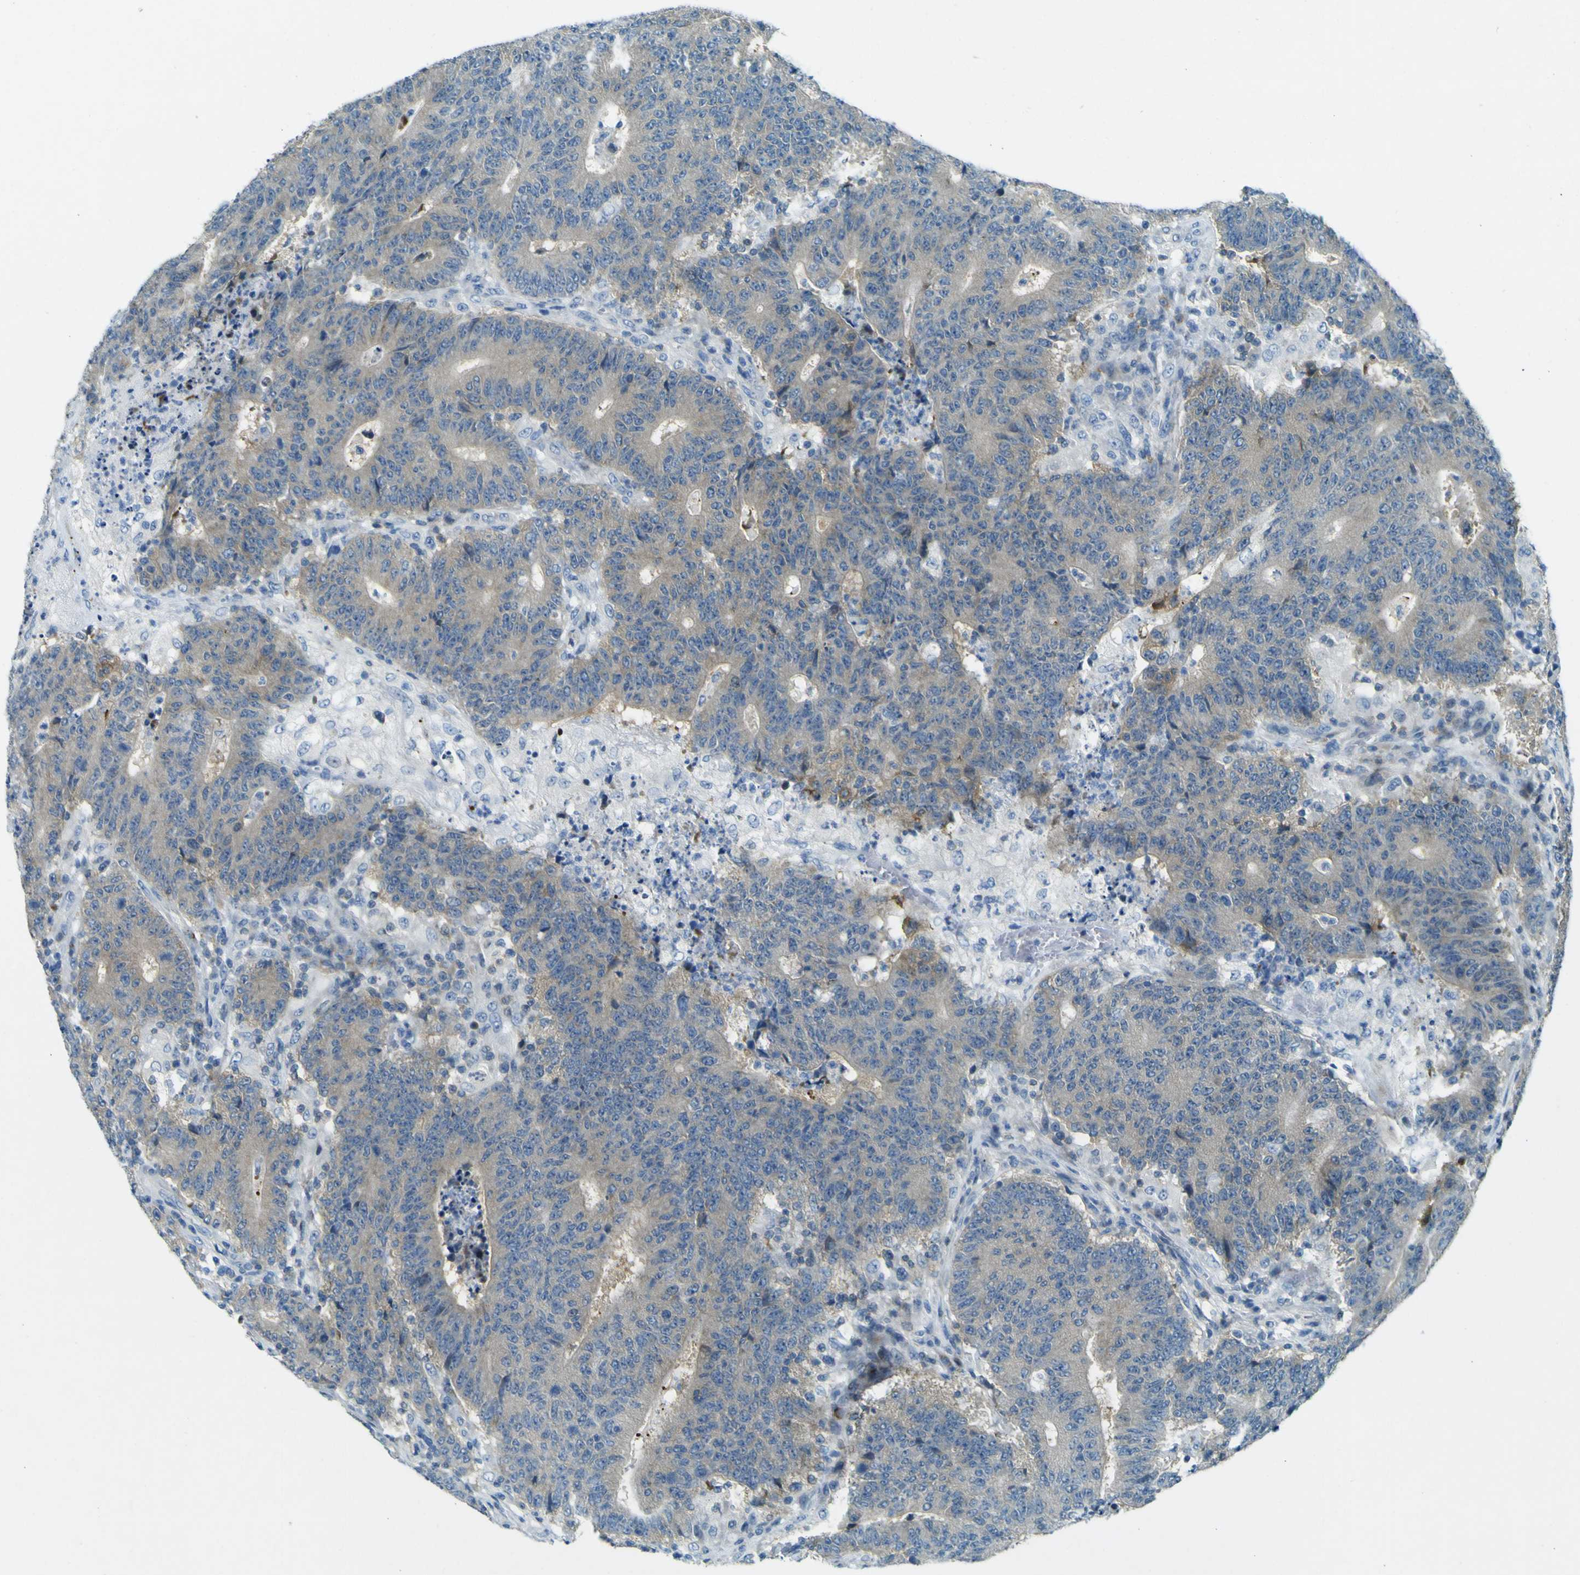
{"staining": {"intensity": "moderate", "quantity": ">75%", "location": "cytoplasmic/membranous"}, "tissue": "colorectal cancer", "cell_type": "Tumor cells", "image_type": "cancer", "snomed": [{"axis": "morphology", "description": "Normal tissue, NOS"}, {"axis": "morphology", "description": "Adenocarcinoma, NOS"}, {"axis": "topography", "description": "Colon"}], "caption": "Colorectal adenocarcinoma stained for a protein (brown) demonstrates moderate cytoplasmic/membranous positive expression in approximately >75% of tumor cells.", "gene": "SORCS1", "patient": {"sex": "female", "age": 75}}